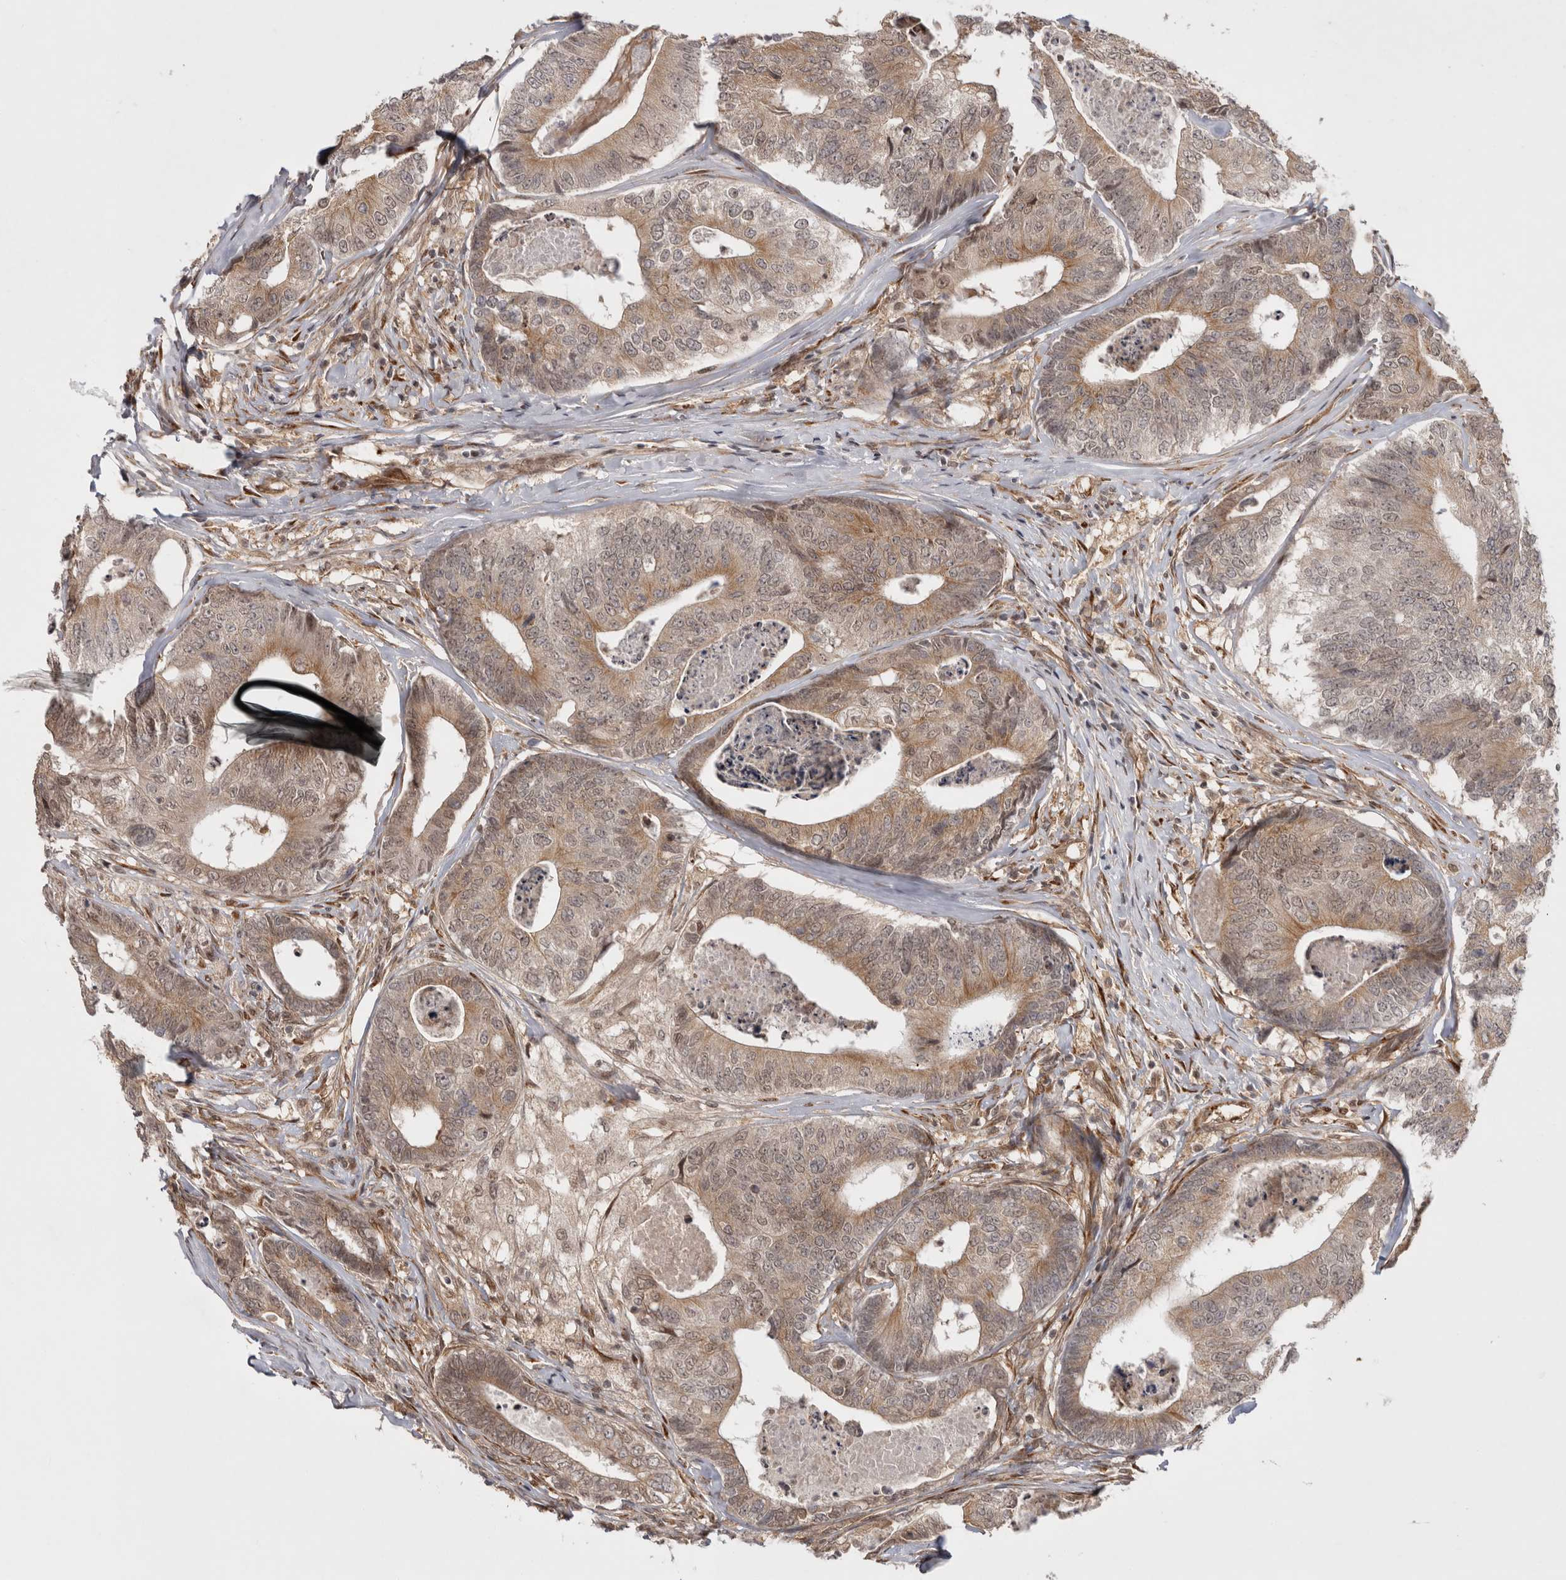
{"staining": {"intensity": "moderate", "quantity": ">75%", "location": "cytoplasmic/membranous,nuclear"}, "tissue": "colorectal cancer", "cell_type": "Tumor cells", "image_type": "cancer", "snomed": [{"axis": "morphology", "description": "Adenocarcinoma, NOS"}, {"axis": "topography", "description": "Colon"}], "caption": "Protein analysis of adenocarcinoma (colorectal) tissue reveals moderate cytoplasmic/membranous and nuclear expression in approximately >75% of tumor cells.", "gene": "ZNF318", "patient": {"sex": "female", "age": 67}}